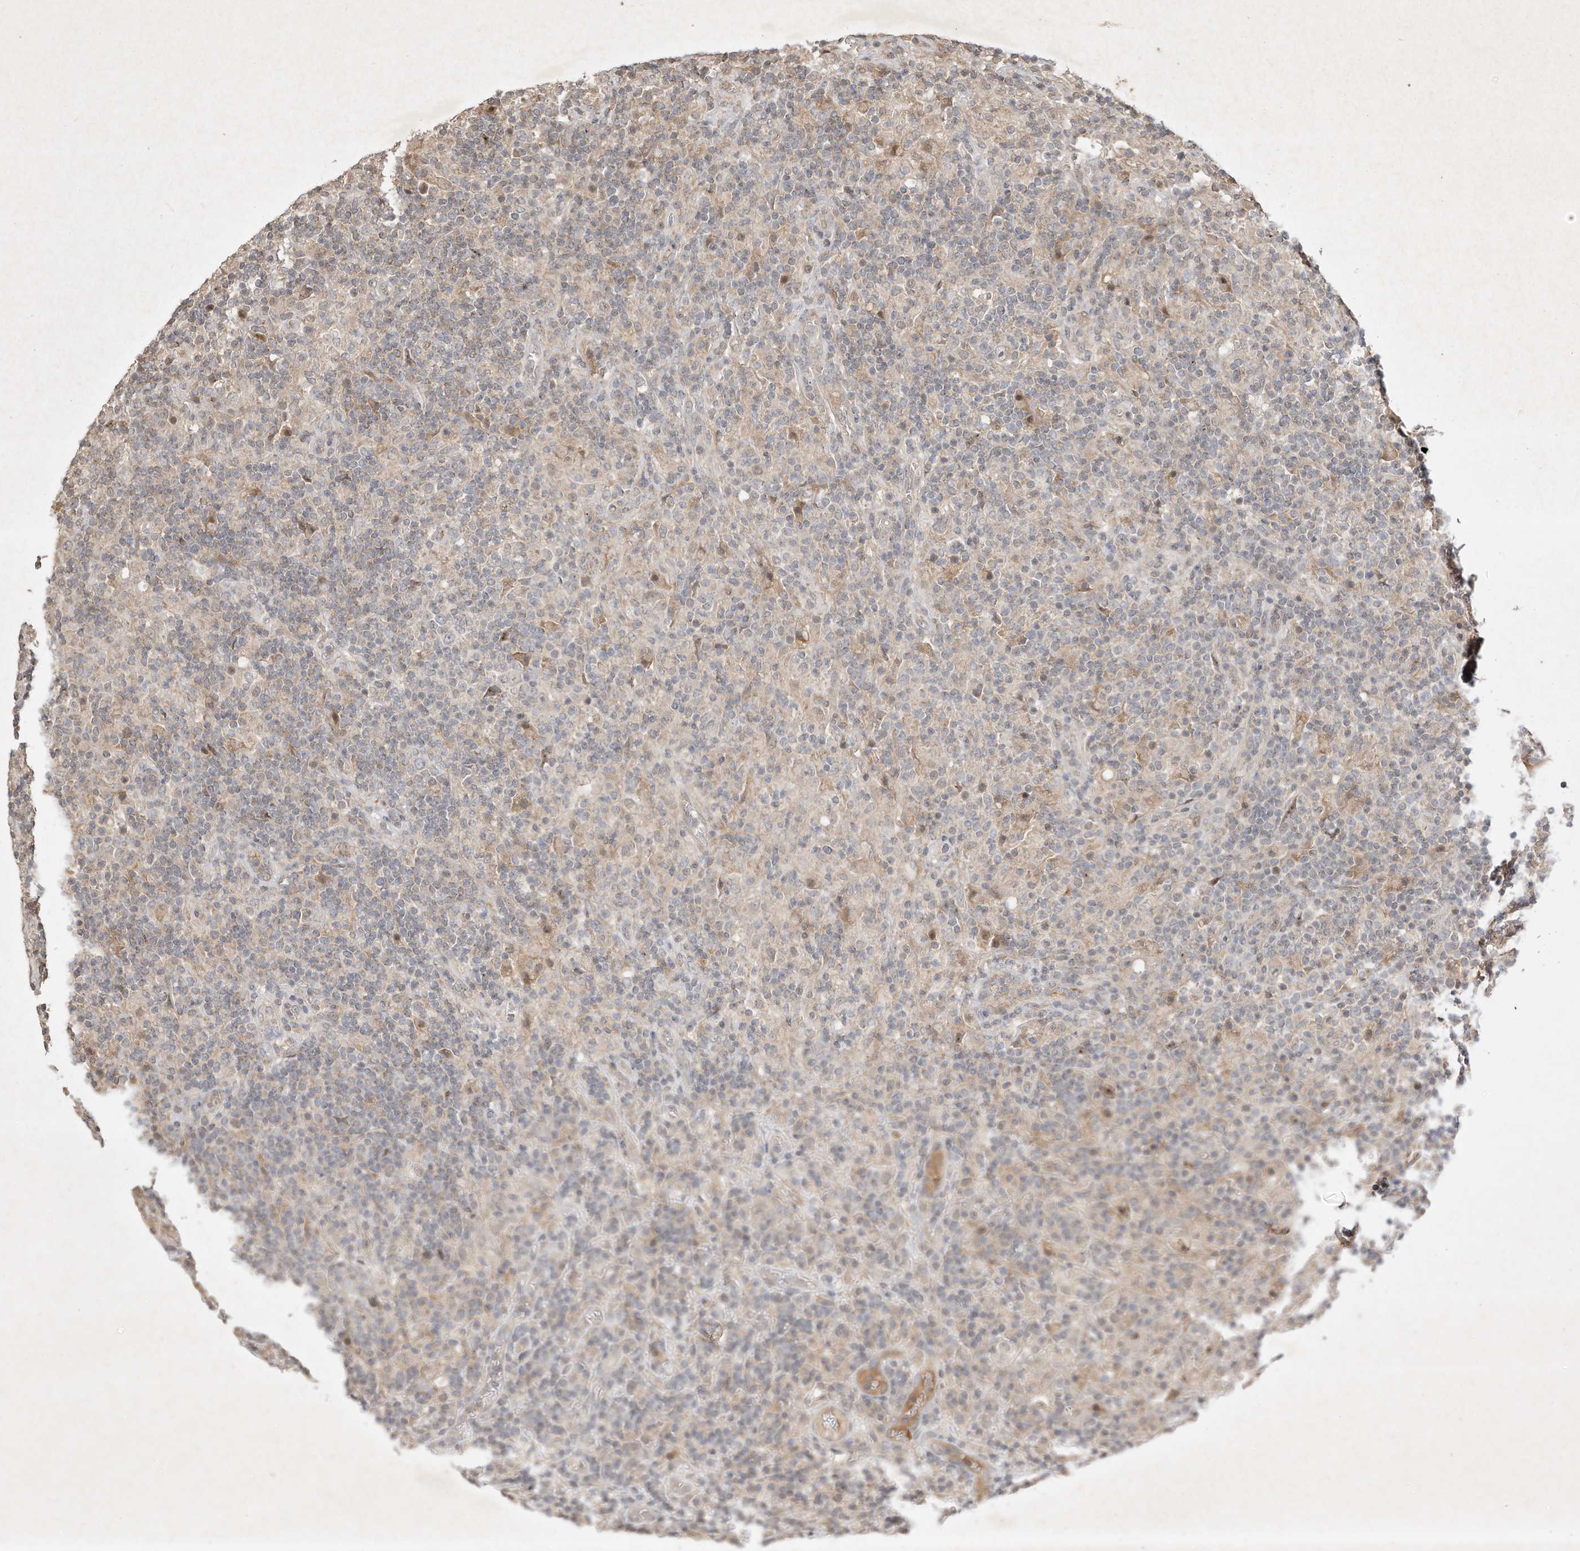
{"staining": {"intensity": "negative", "quantity": "none", "location": "none"}, "tissue": "lymphoma", "cell_type": "Tumor cells", "image_type": "cancer", "snomed": [{"axis": "morphology", "description": "Hodgkin's disease, NOS"}, {"axis": "topography", "description": "Lymph node"}], "caption": "There is no significant expression in tumor cells of Hodgkin's disease.", "gene": "BTRC", "patient": {"sex": "male", "age": 70}}